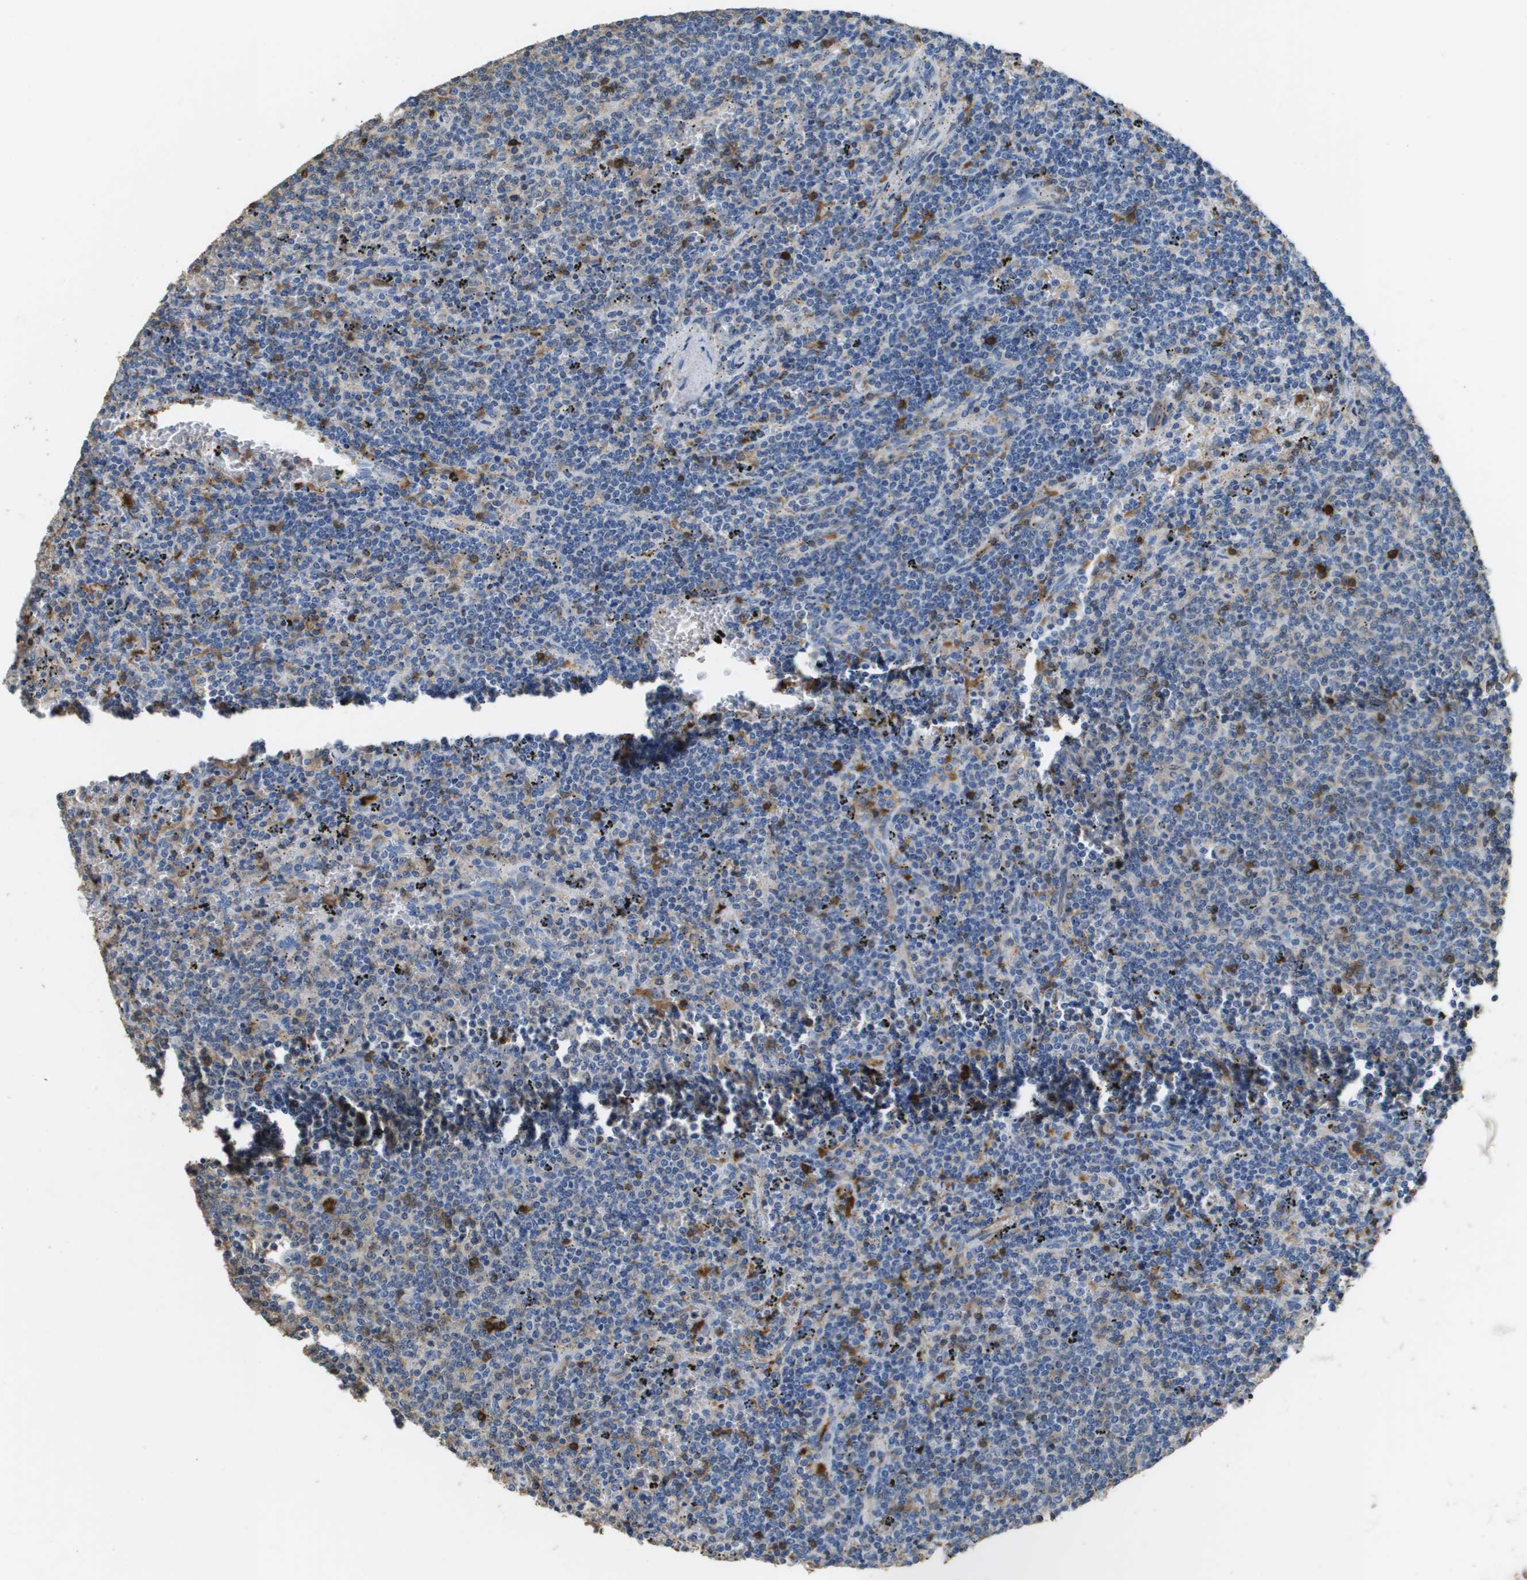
{"staining": {"intensity": "moderate", "quantity": "<25%", "location": "cytoplasmic/membranous"}, "tissue": "lymphoma", "cell_type": "Tumor cells", "image_type": "cancer", "snomed": [{"axis": "morphology", "description": "Malignant lymphoma, non-Hodgkin's type, Low grade"}, {"axis": "topography", "description": "Spleen"}], "caption": "Tumor cells display moderate cytoplasmic/membranous staining in about <25% of cells in lymphoma.", "gene": "FABP5", "patient": {"sex": "female", "age": 50}}